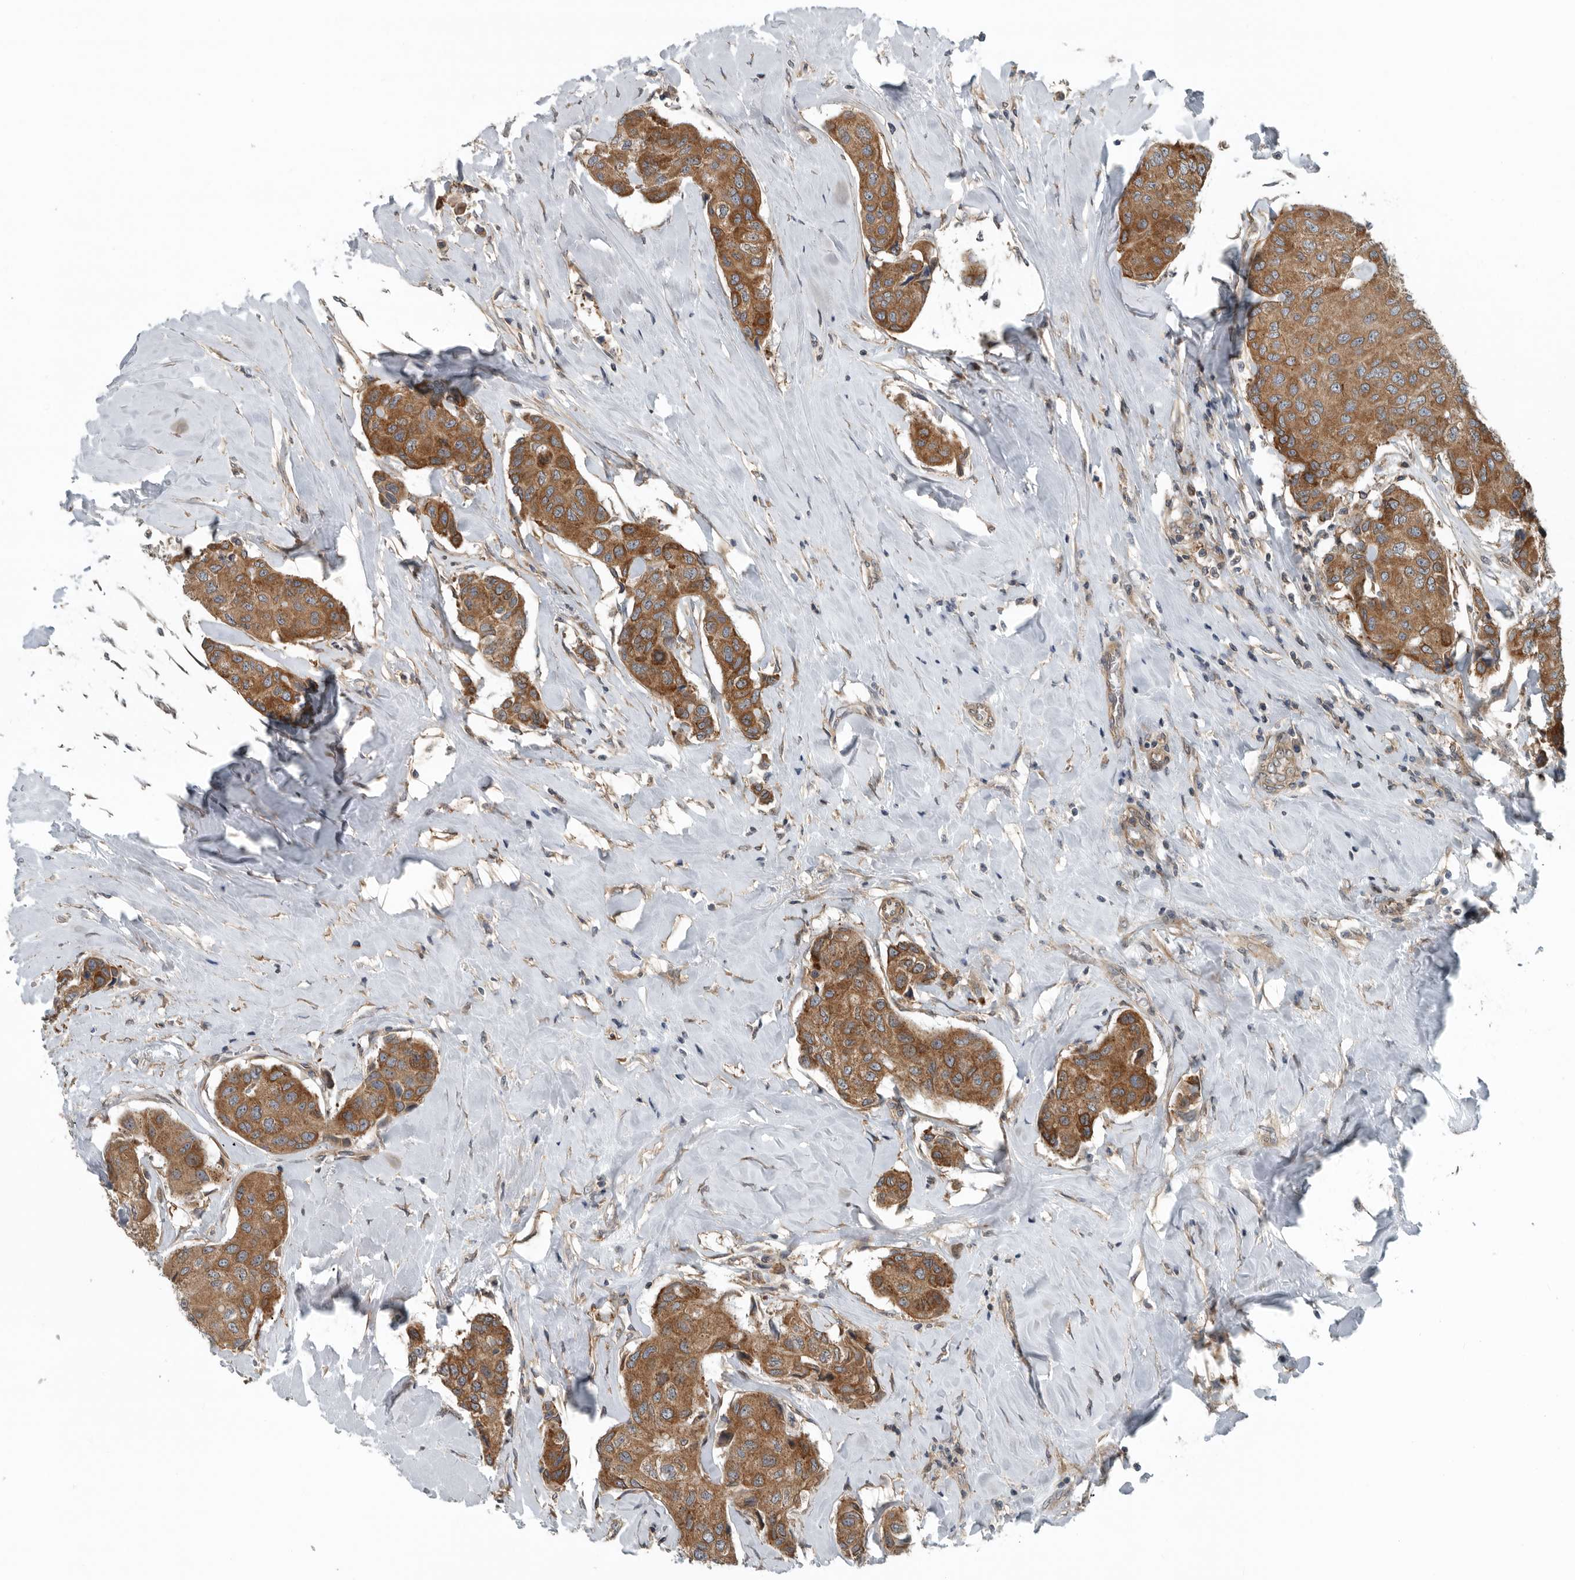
{"staining": {"intensity": "moderate", "quantity": ">75%", "location": "cytoplasmic/membranous"}, "tissue": "breast cancer", "cell_type": "Tumor cells", "image_type": "cancer", "snomed": [{"axis": "morphology", "description": "Duct carcinoma"}, {"axis": "topography", "description": "Breast"}], "caption": "Protein staining reveals moderate cytoplasmic/membranous staining in about >75% of tumor cells in intraductal carcinoma (breast). (Stains: DAB in brown, nuclei in blue, Microscopy: brightfield microscopy at high magnification).", "gene": "AMFR", "patient": {"sex": "female", "age": 80}}